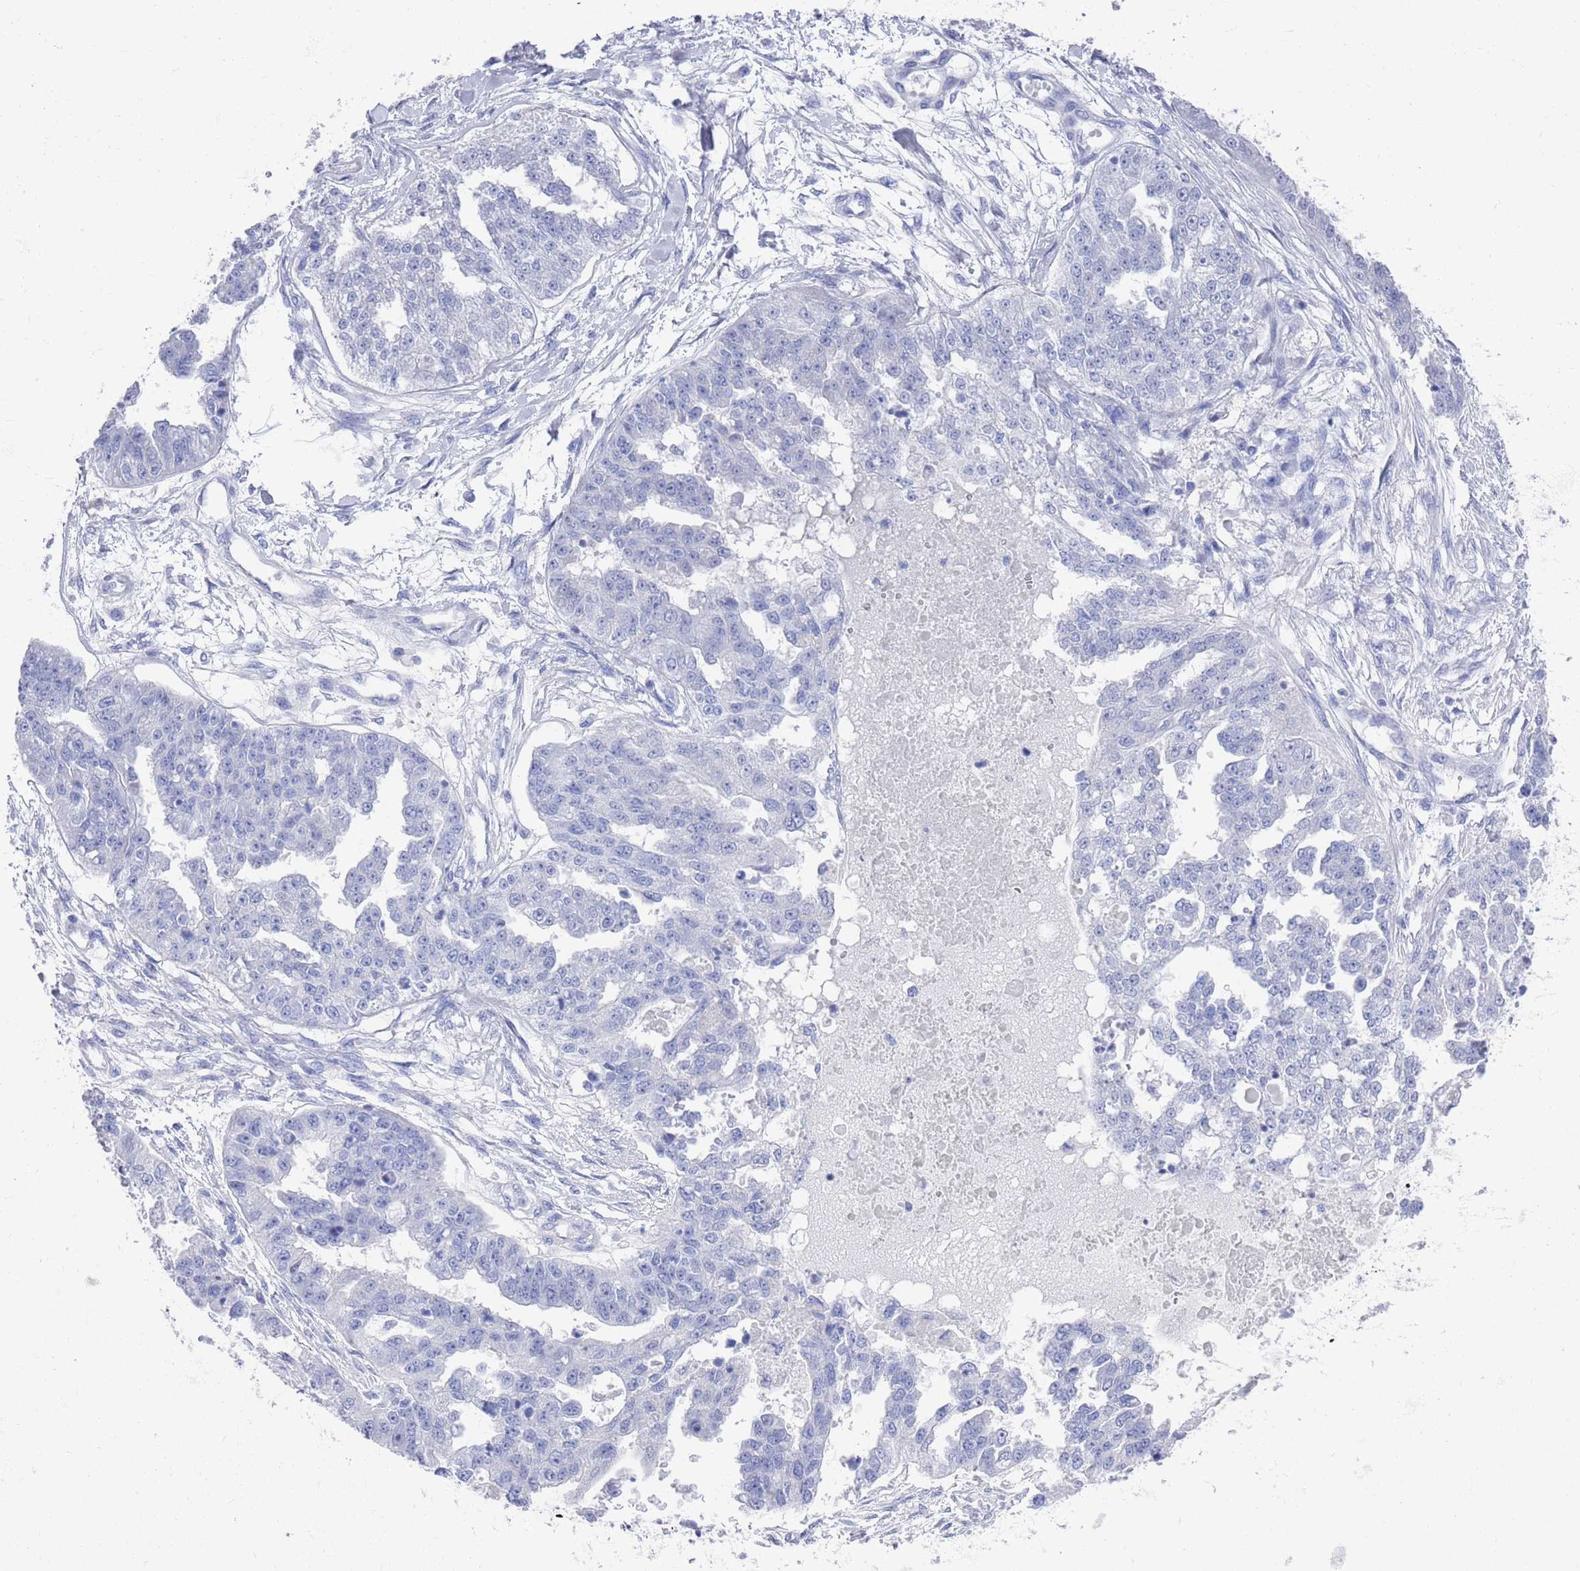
{"staining": {"intensity": "negative", "quantity": "none", "location": "none"}, "tissue": "ovarian cancer", "cell_type": "Tumor cells", "image_type": "cancer", "snomed": [{"axis": "morphology", "description": "Cystadenocarcinoma, serous, NOS"}, {"axis": "topography", "description": "Ovary"}], "caption": "Tumor cells show no significant positivity in ovarian cancer.", "gene": "MTMR2", "patient": {"sex": "female", "age": 58}}